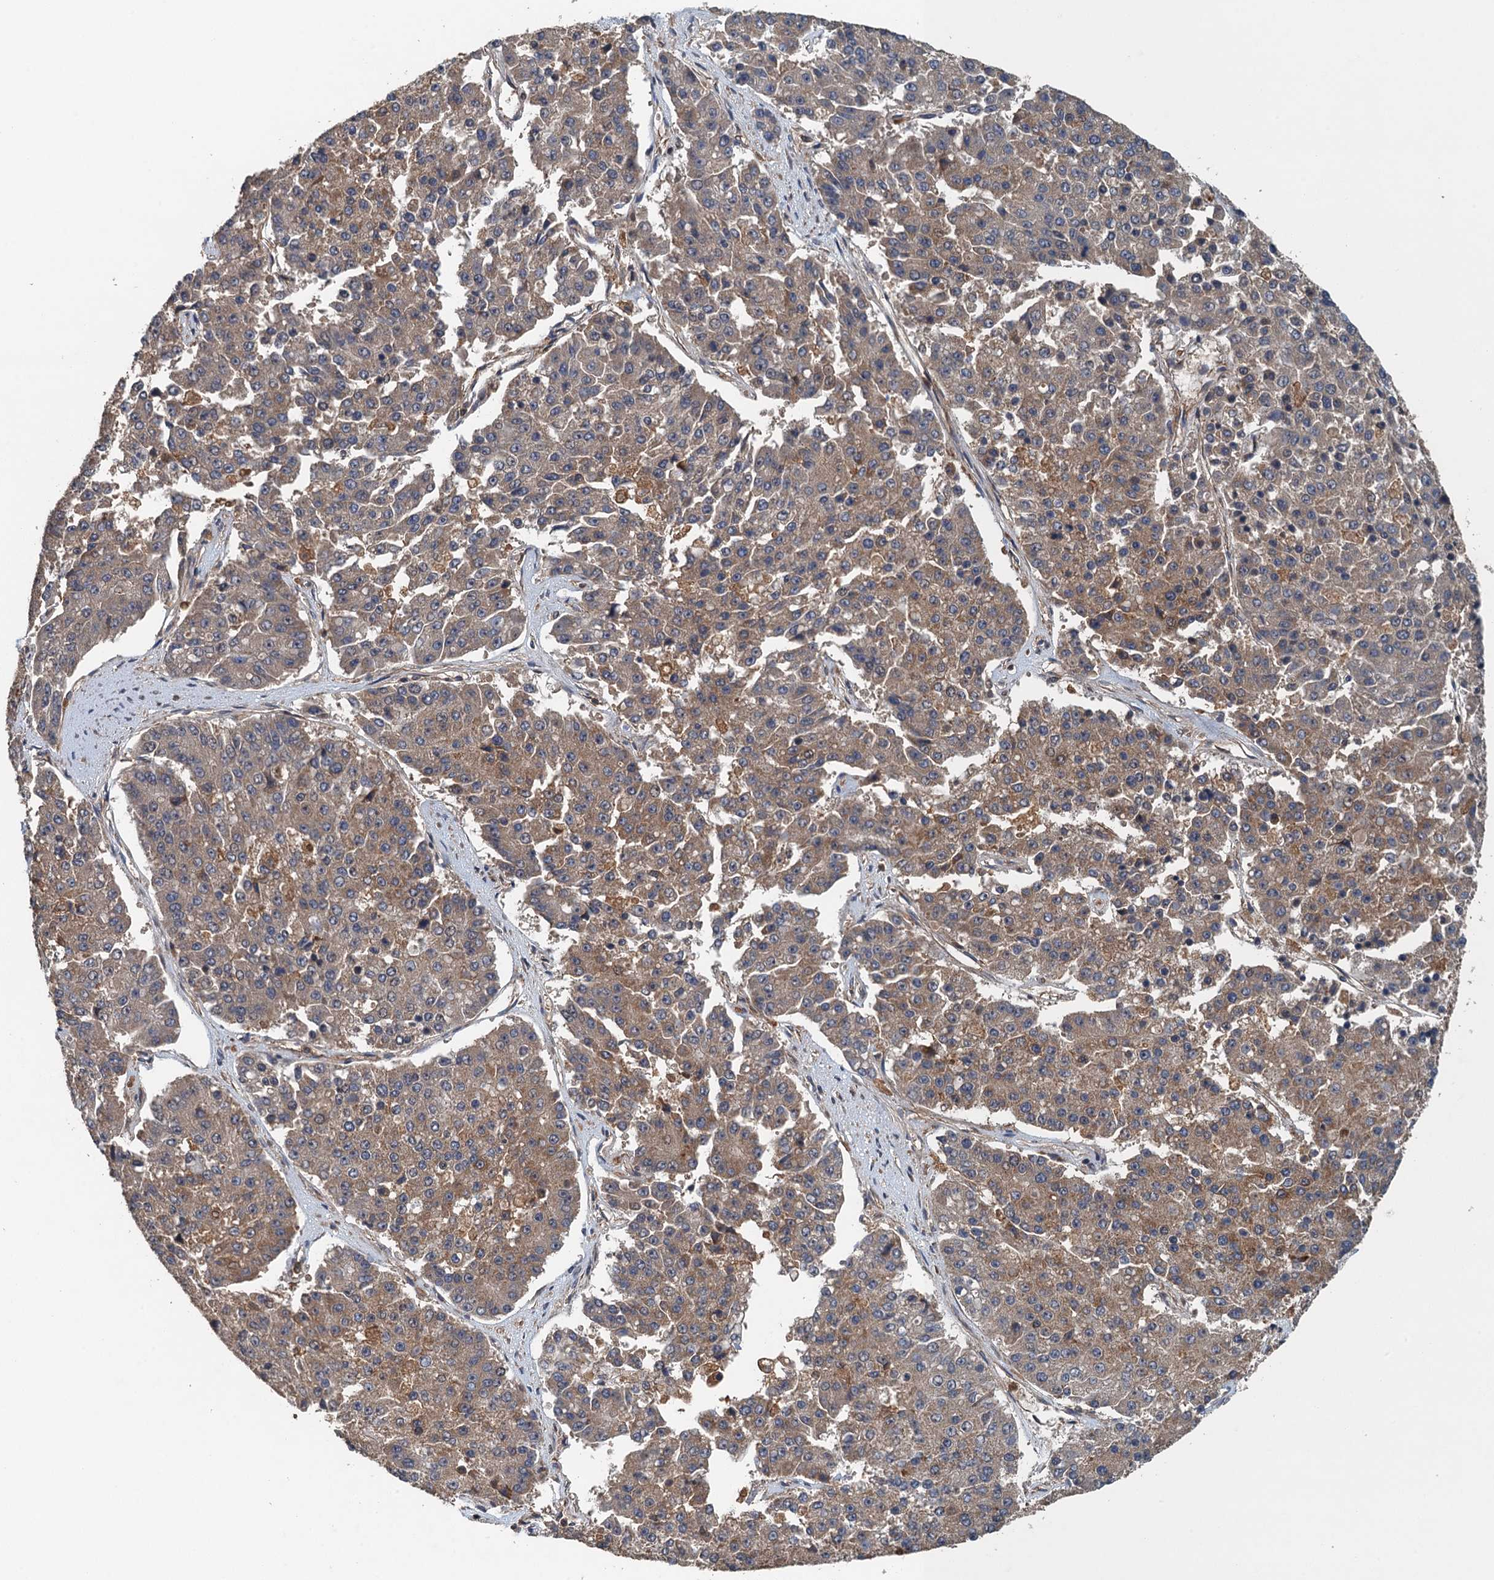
{"staining": {"intensity": "moderate", "quantity": ">75%", "location": "cytoplasmic/membranous"}, "tissue": "pancreatic cancer", "cell_type": "Tumor cells", "image_type": "cancer", "snomed": [{"axis": "morphology", "description": "Adenocarcinoma, NOS"}, {"axis": "topography", "description": "Pancreas"}], "caption": "Protein analysis of pancreatic cancer (adenocarcinoma) tissue exhibits moderate cytoplasmic/membranous expression in about >75% of tumor cells. (brown staining indicates protein expression, while blue staining denotes nuclei).", "gene": "BORCS5", "patient": {"sex": "male", "age": 50}}